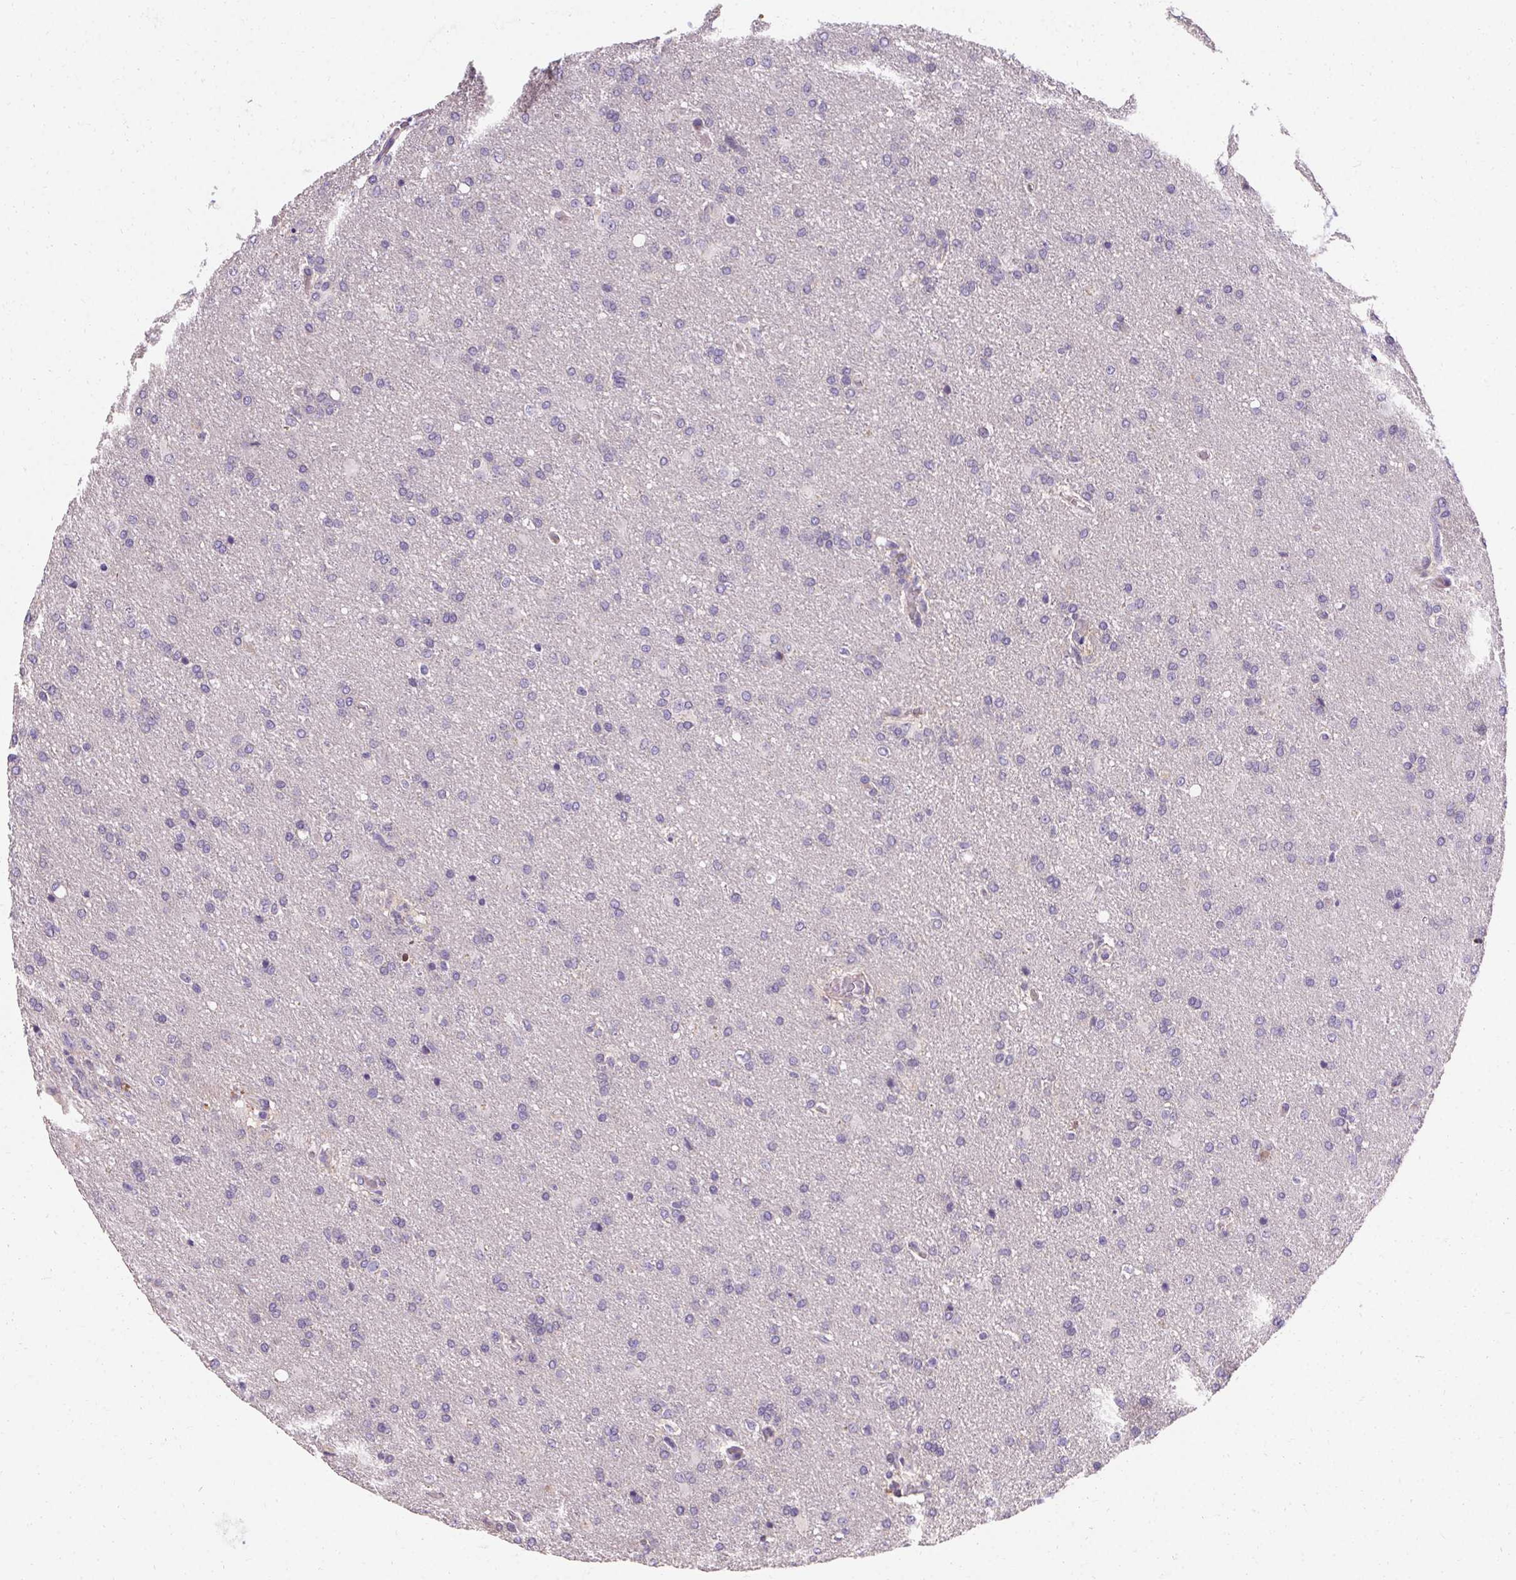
{"staining": {"intensity": "negative", "quantity": "none", "location": "none"}, "tissue": "glioma", "cell_type": "Tumor cells", "image_type": "cancer", "snomed": [{"axis": "morphology", "description": "Glioma, malignant, High grade"}, {"axis": "topography", "description": "Brain"}], "caption": "Human high-grade glioma (malignant) stained for a protein using IHC shows no staining in tumor cells.", "gene": "TRIP13", "patient": {"sex": "male", "age": 68}}